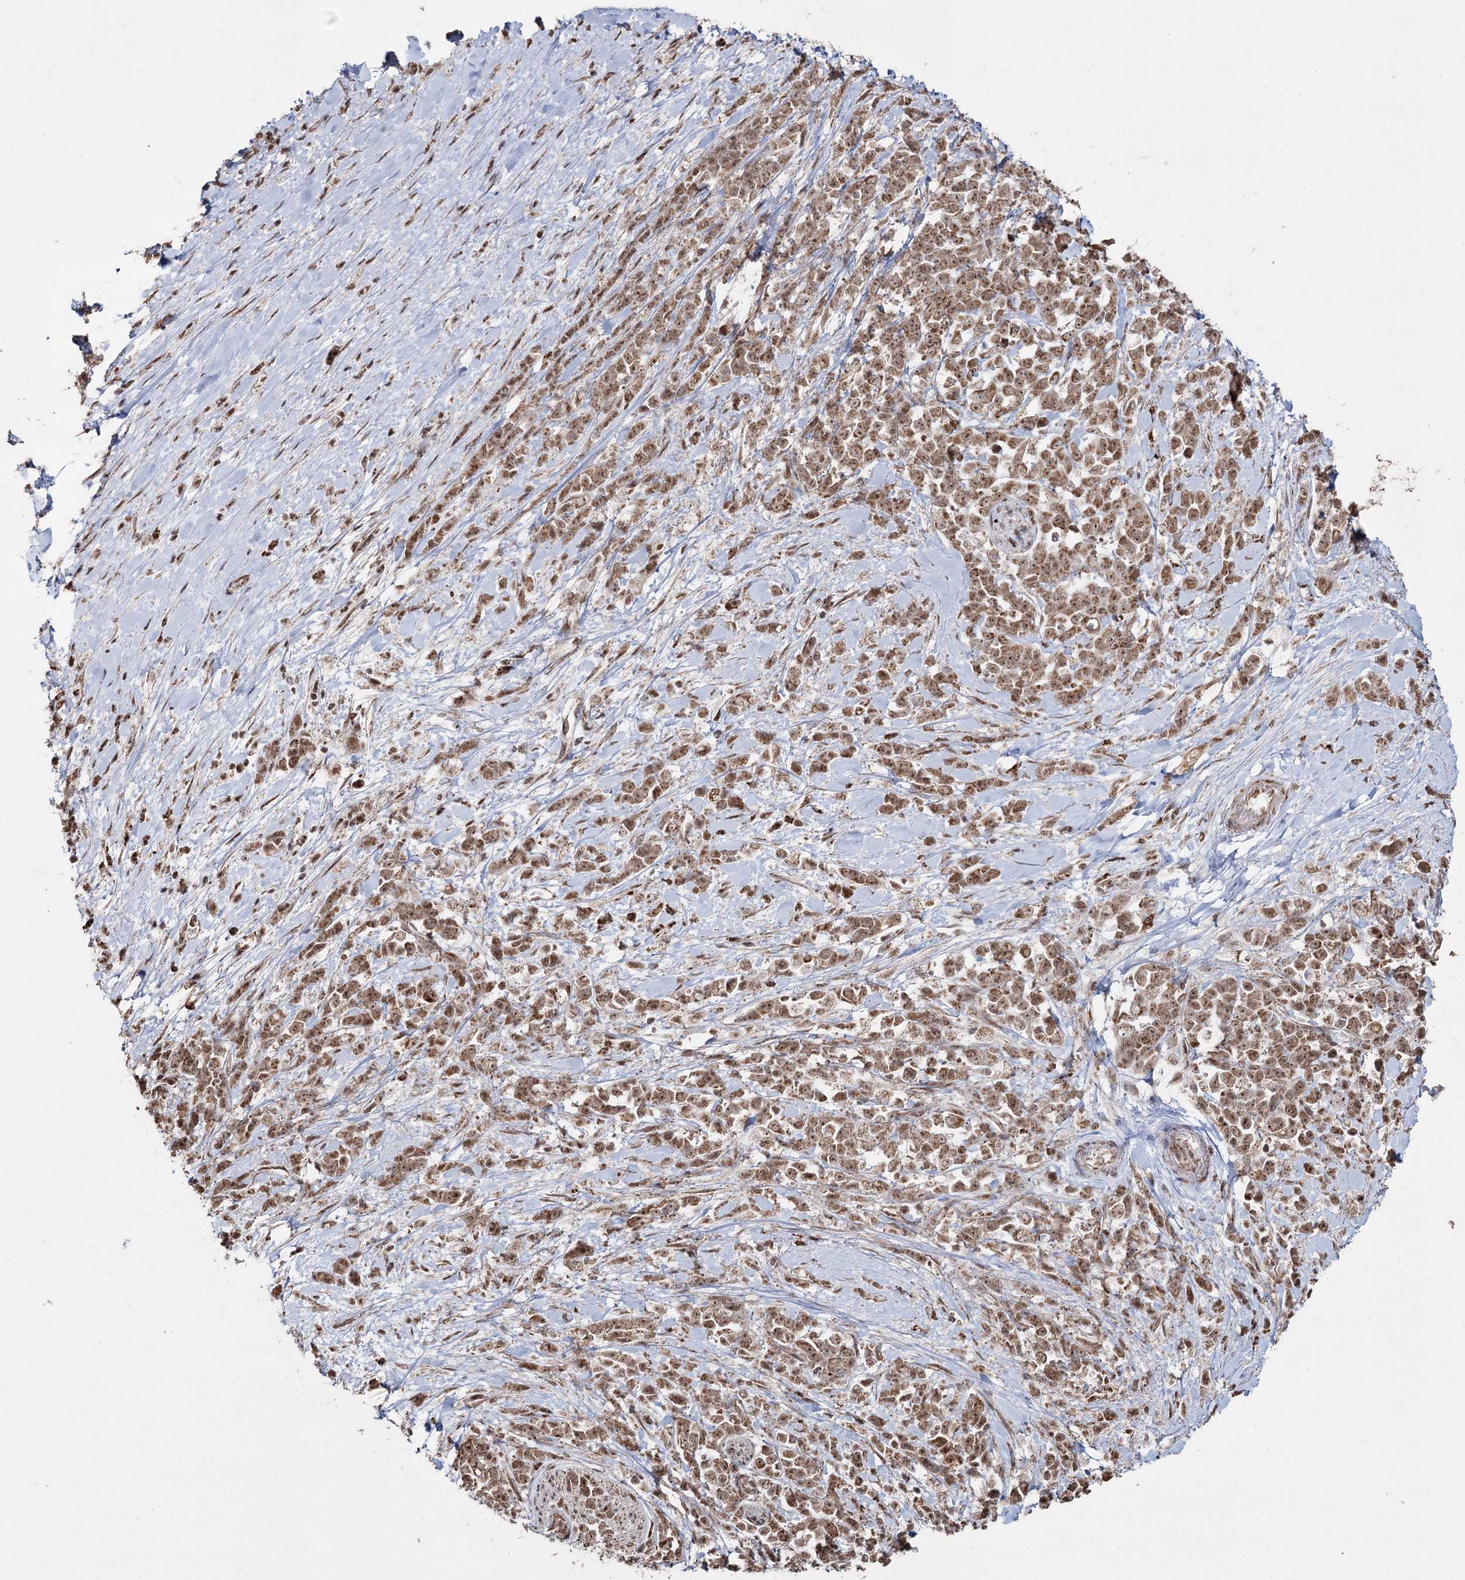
{"staining": {"intensity": "moderate", "quantity": ">75%", "location": "cytoplasmic/membranous,nuclear"}, "tissue": "pancreatic cancer", "cell_type": "Tumor cells", "image_type": "cancer", "snomed": [{"axis": "morphology", "description": "Normal tissue, NOS"}, {"axis": "morphology", "description": "Adenocarcinoma, NOS"}, {"axis": "topography", "description": "Pancreas"}], "caption": "Protein staining of pancreatic cancer tissue reveals moderate cytoplasmic/membranous and nuclear staining in about >75% of tumor cells.", "gene": "PDHX", "patient": {"sex": "female", "age": 64}}